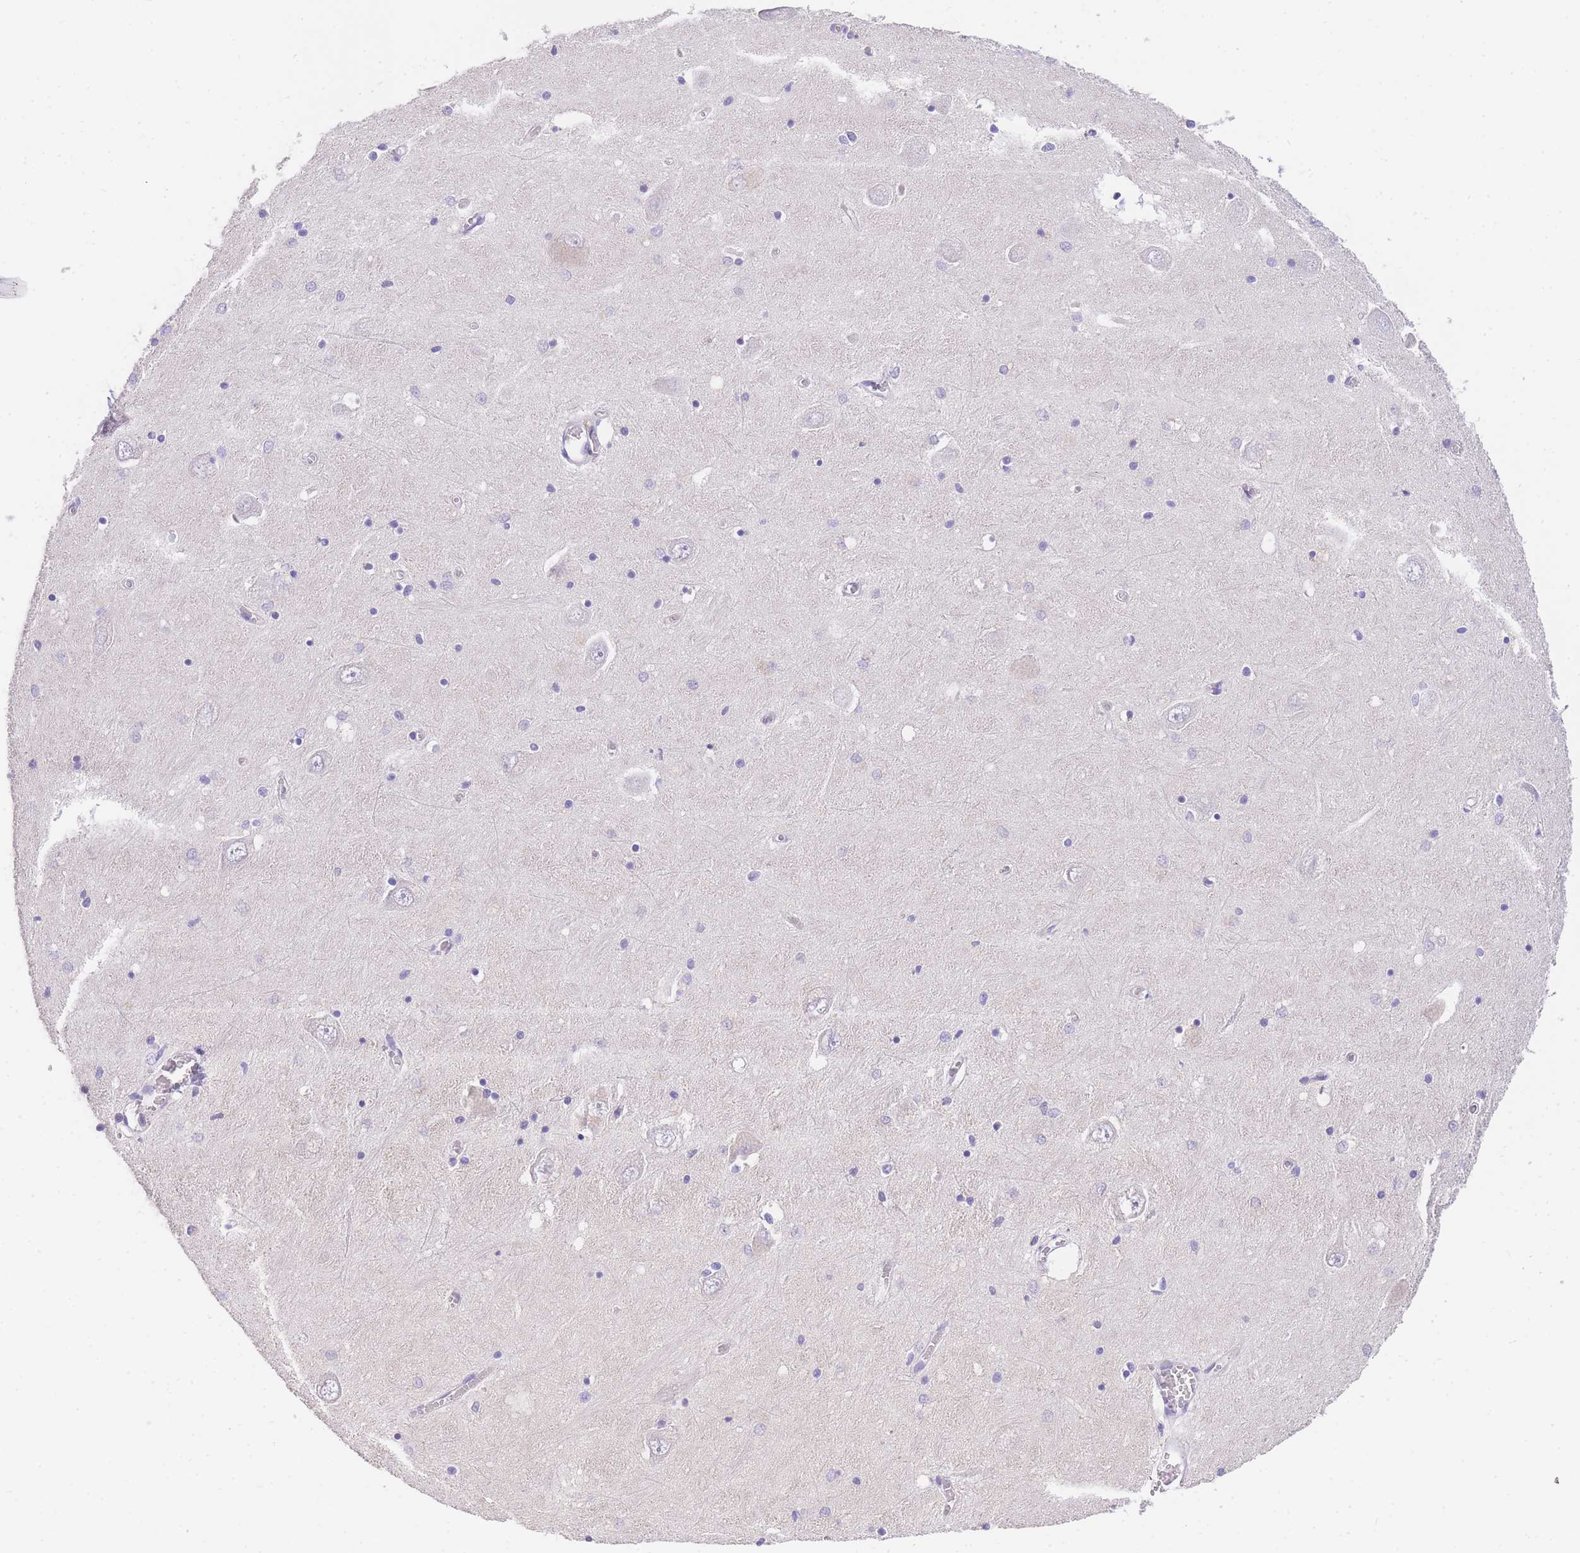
{"staining": {"intensity": "negative", "quantity": "none", "location": "none"}, "tissue": "hippocampus", "cell_type": "Glial cells", "image_type": "normal", "snomed": [{"axis": "morphology", "description": "Normal tissue, NOS"}, {"axis": "topography", "description": "Hippocampus"}], "caption": "DAB (3,3'-diaminobenzidine) immunohistochemical staining of unremarkable hippocampus displays no significant positivity in glial cells.", "gene": "SLC35F2", "patient": {"sex": "male", "age": 70}}